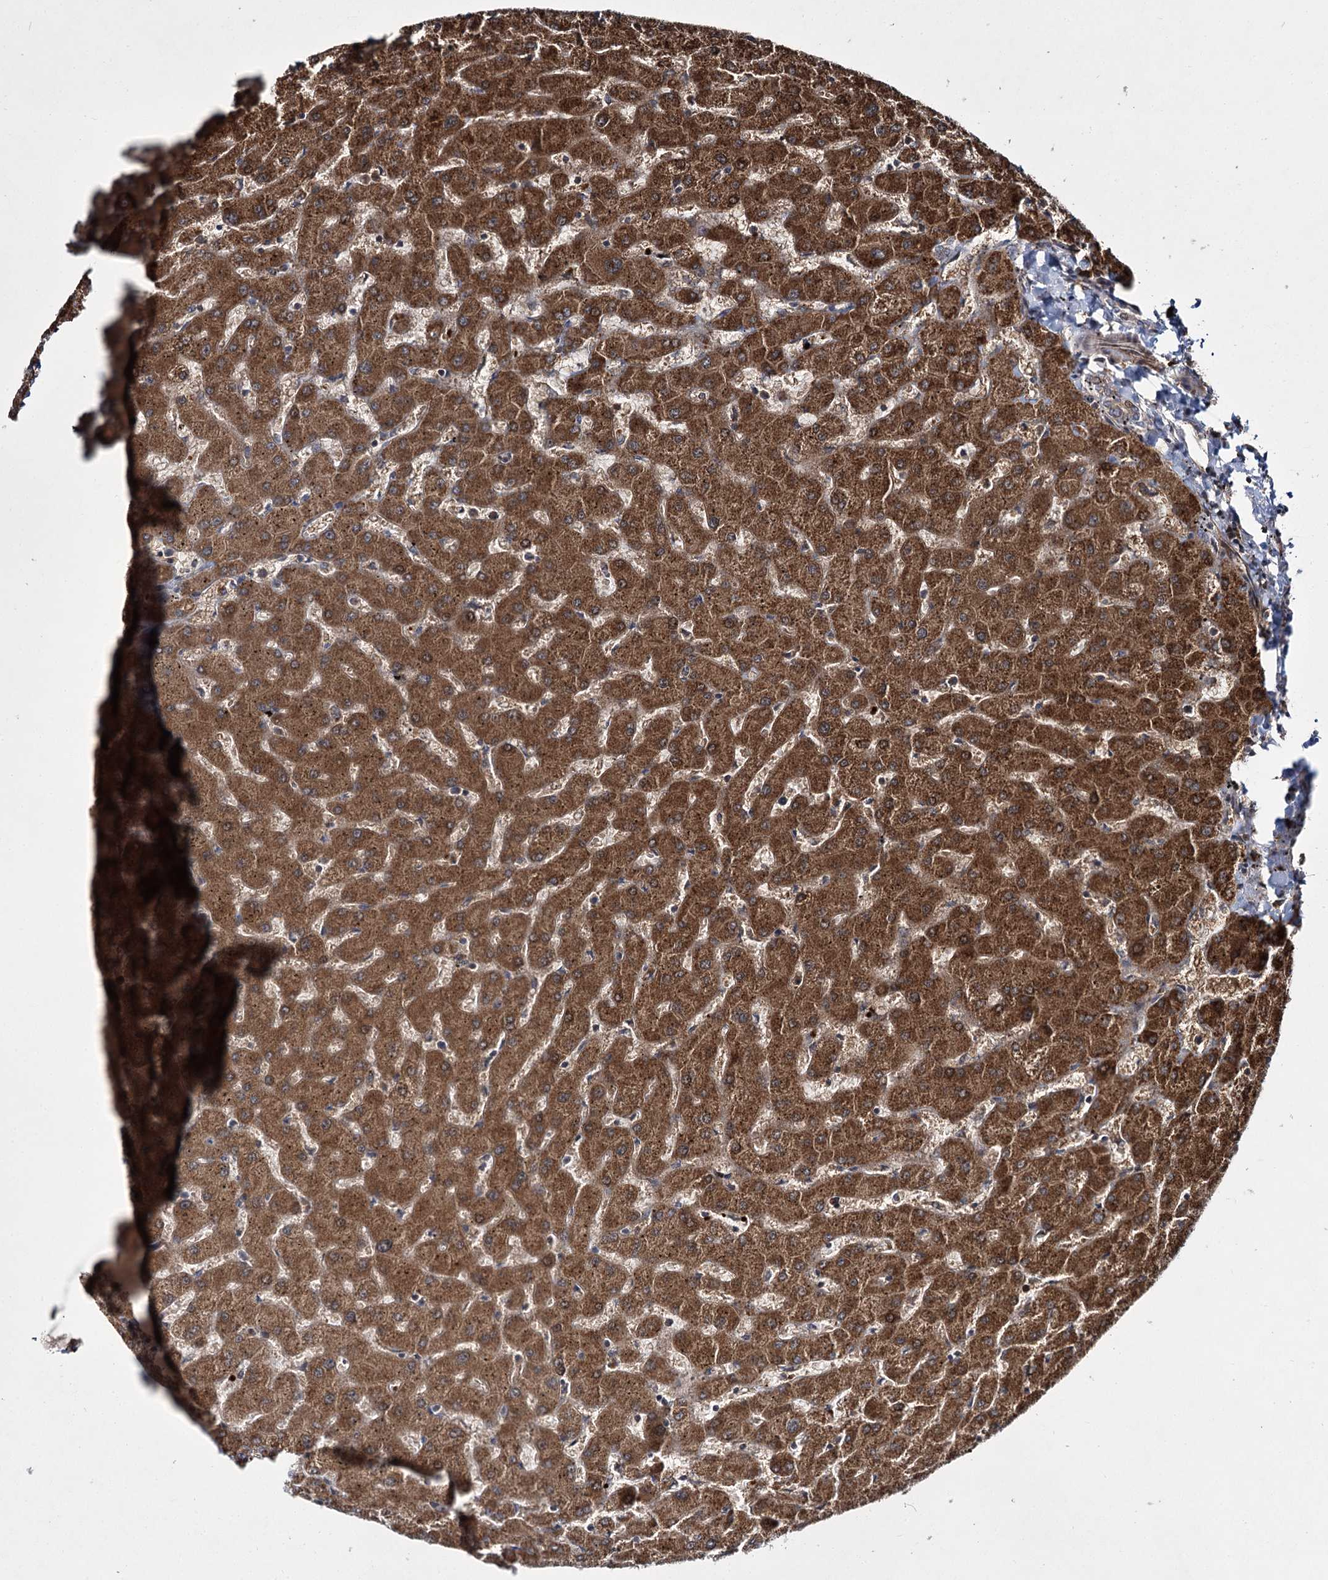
{"staining": {"intensity": "weak", "quantity": ">75%", "location": "cytoplasmic/membranous"}, "tissue": "liver", "cell_type": "Cholangiocytes", "image_type": "normal", "snomed": [{"axis": "morphology", "description": "Normal tissue, NOS"}, {"axis": "topography", "description": "Liver"}], "caption": "DAB (3,3'-diaminobenzidine) immunohistochemical staining of unremarkable liver reveals weak cytoplasmic/membranous protein positivity in approximately >75% of cholangiocytes. The staining was performed using DAB (3,3'-diaminobenzidine) to visualize the protein expression in brown, while the nuclei were stained in blue with hematoxylin (Magnification: 20x).", "gene": "HECTD2", "patient": {"sex": "female", "age": 63}}